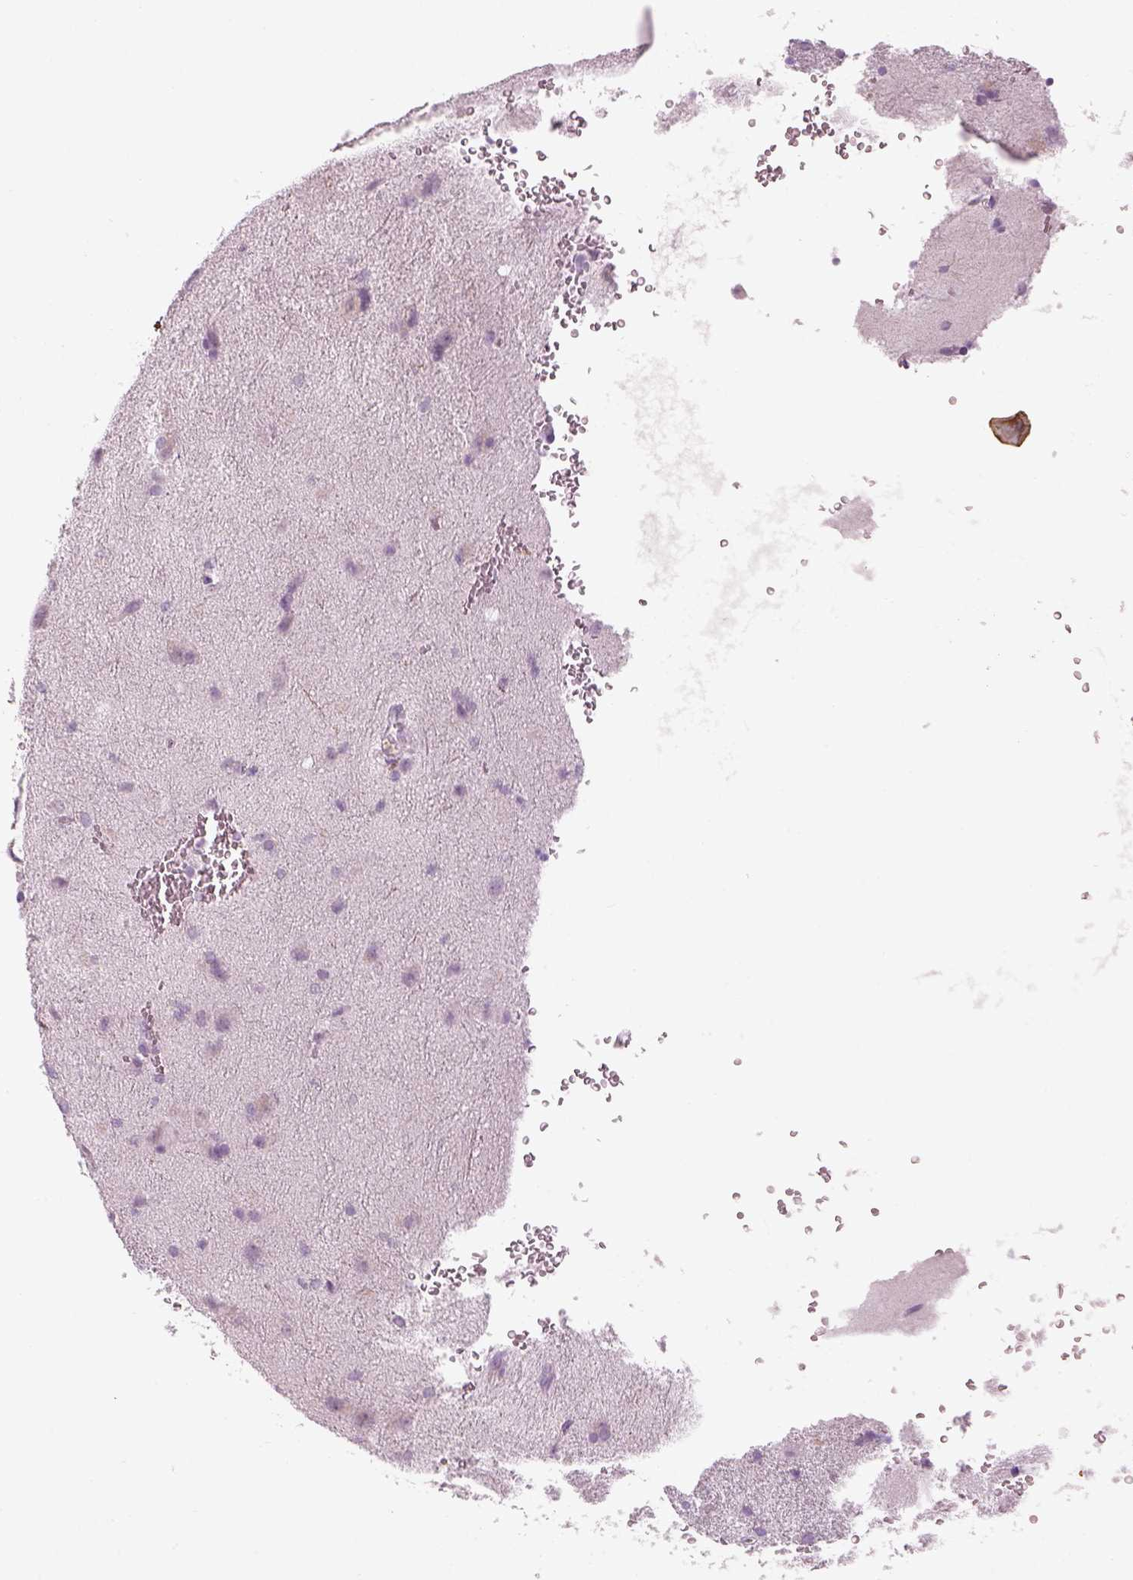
{"staining": {"intensity": "negative", "quantity": "none", "location": "none"}, "tissue": "glioma", "cell_type": "Tumor cells", "image_type": "cancer", "snomed": [{"axis": "morphology", "description": "Glioma, malignant, Low grade"}, {"axis": "topography", "description": "Brain"}], "caption": "A high-resolution histopathology image shows immunohistochemistry (IHC) staining of glioma, which demonstrates no significant expression in tumor cells.", "gene": "PABPC1L2B", "patient": {"sex": "male", "age": 58}}